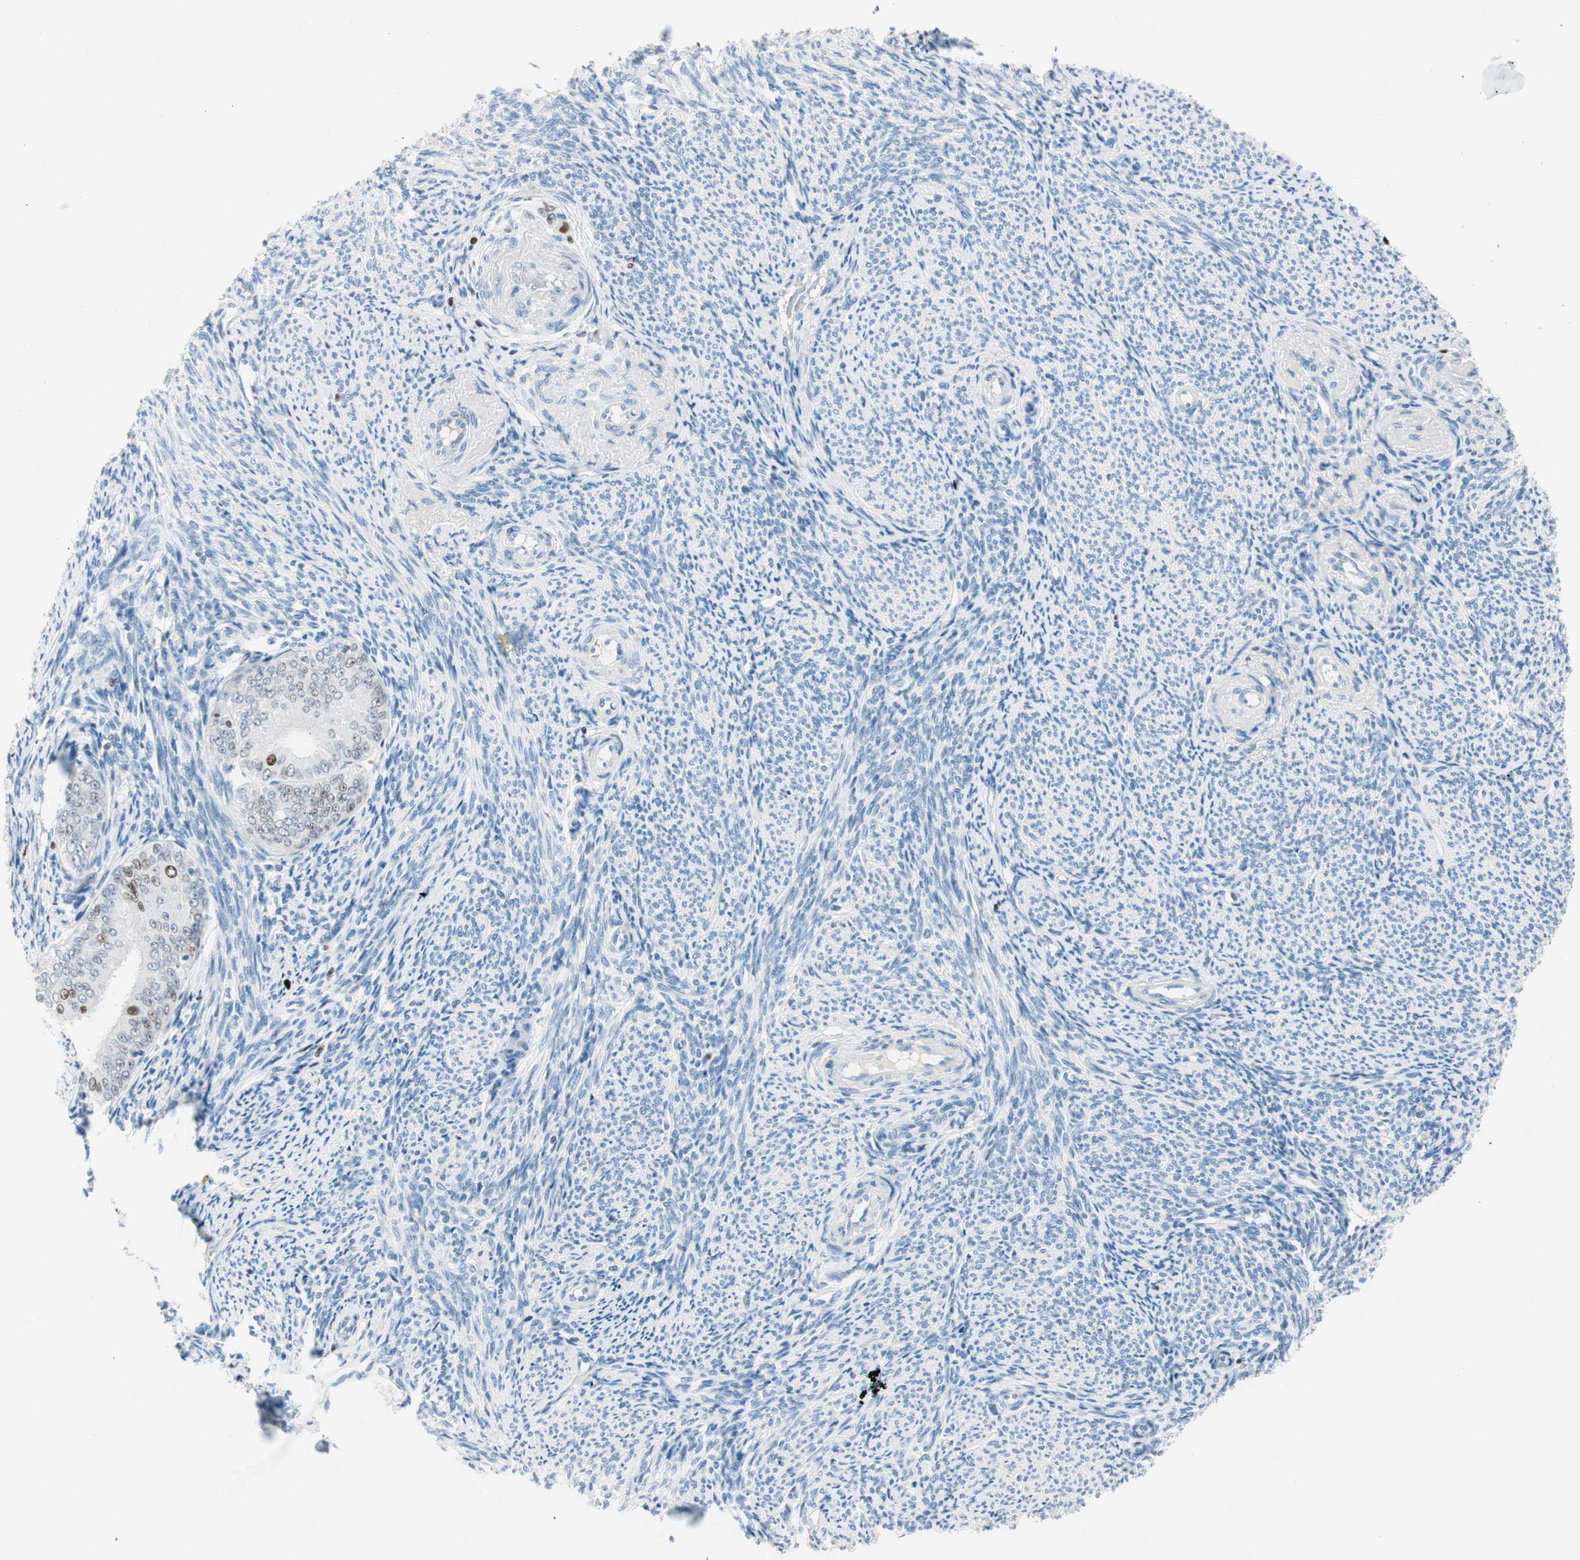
{"staining": {"intensity": "moderate", "quantity": "25%-75%", "location": "nuclear"}, "tissue": "endometrial cancer", "cell_type": "Tumor cells", "image_type": "cancer", "snomed": [{"axis": "morphology", "description": "Adenocarcinoma, NOS"}, {"axis": "topography", "description": "Endometrium"}], "caption": "A histopathology image showing moderate nuclear staining in approximately 25%-75% of tumor cells in endometrial cancer, as visualized by brown immunohistochemical staining.", "gene": "EZH2", "patient": {"sex": "female", "age": 63}}